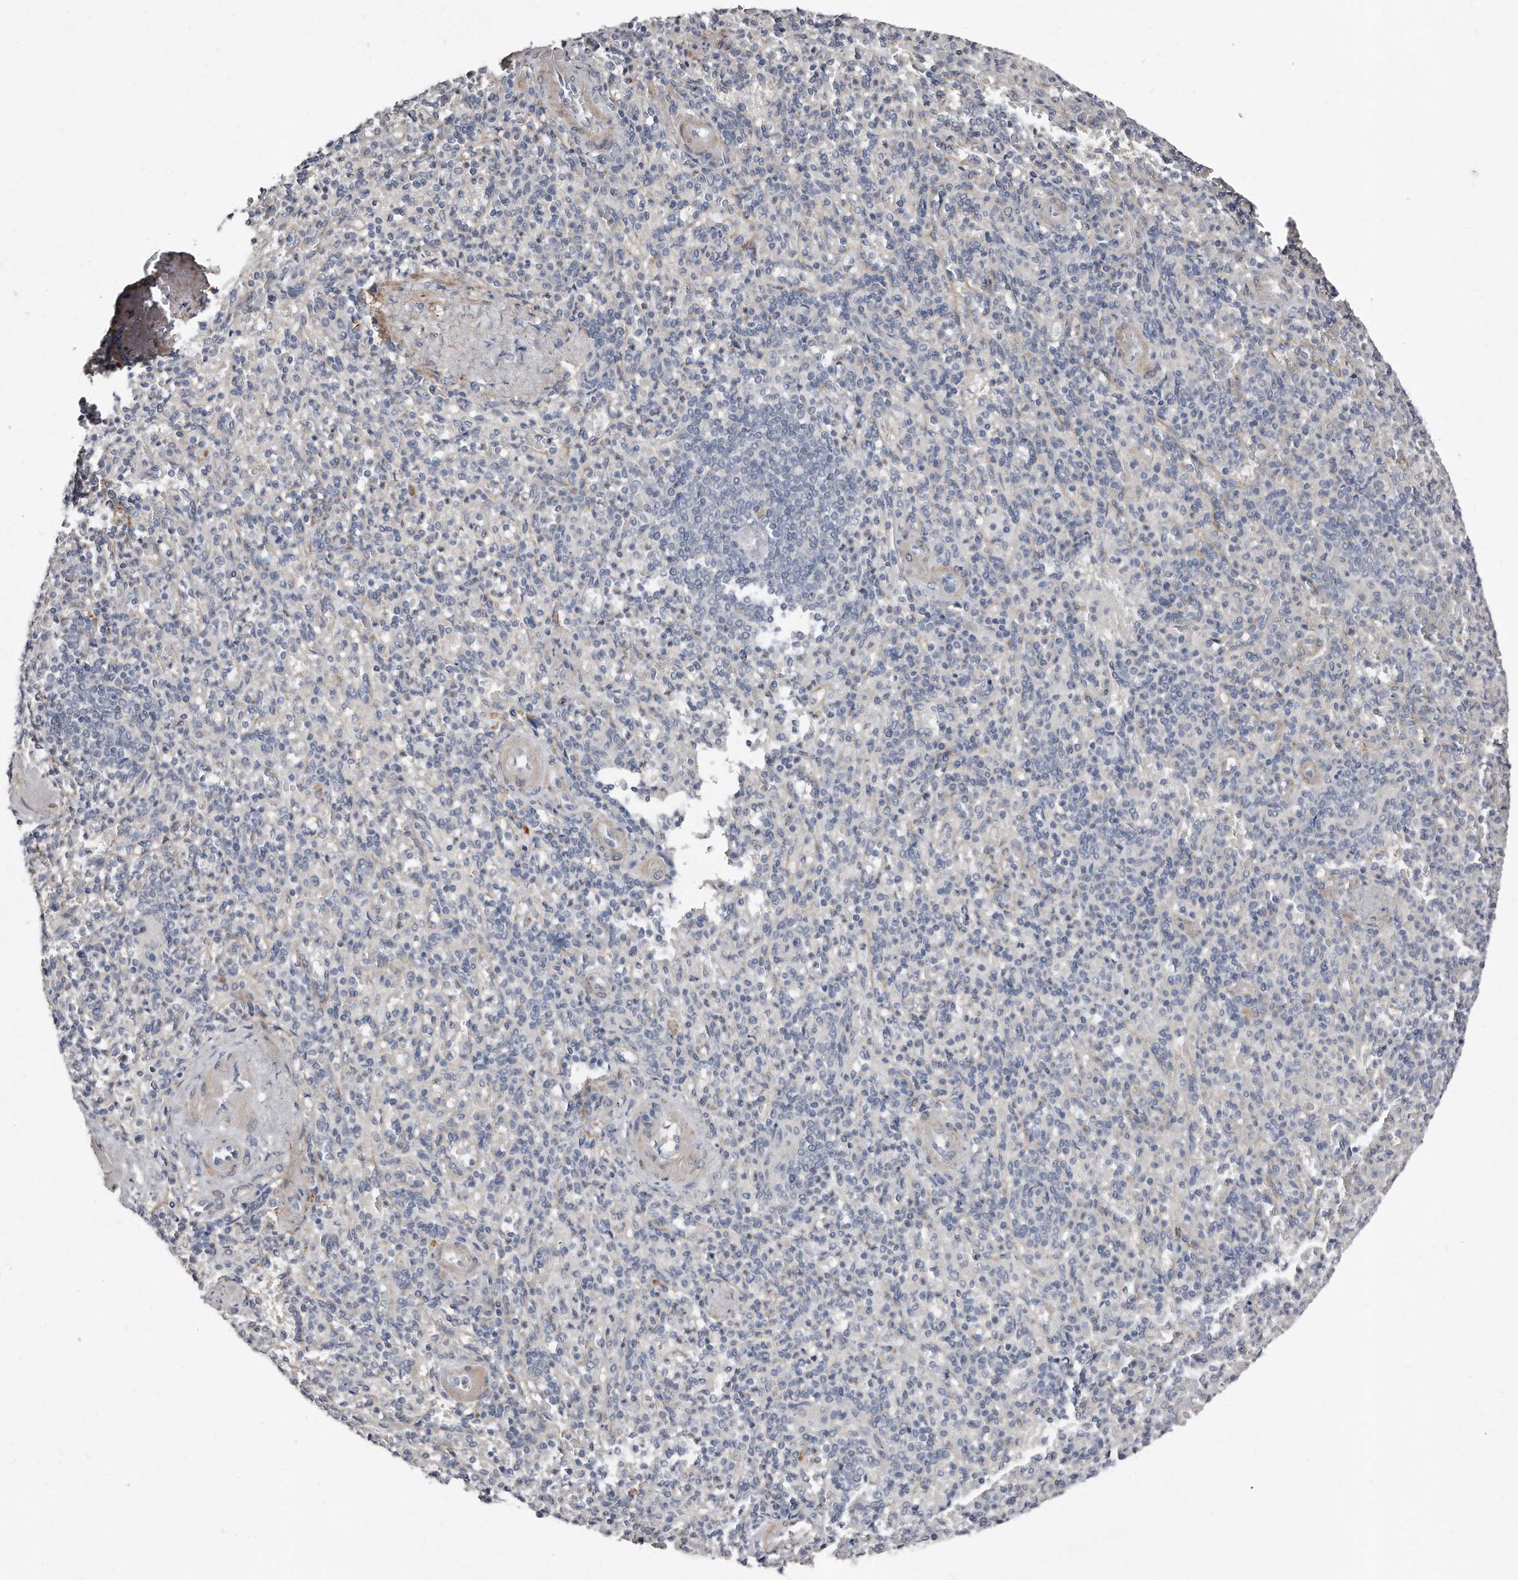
{"staining": {"intensity": "negative", "quantity": "none", "location": "none"}, "tissue": "spleen", "cell_type": "Cells in red pulp", "image_type": "normal", "snomed": [{"axis": "morphology", "description": "Normal tissue, NOS"}, {"axis": "topography", "description": "Spleen"}], "caption": "Photomicrograph shows no significant protein staining in cells in red pulp of benign spleen.", "gene": "LMOD1", "patient": {"sex": "female", "age": 74}}